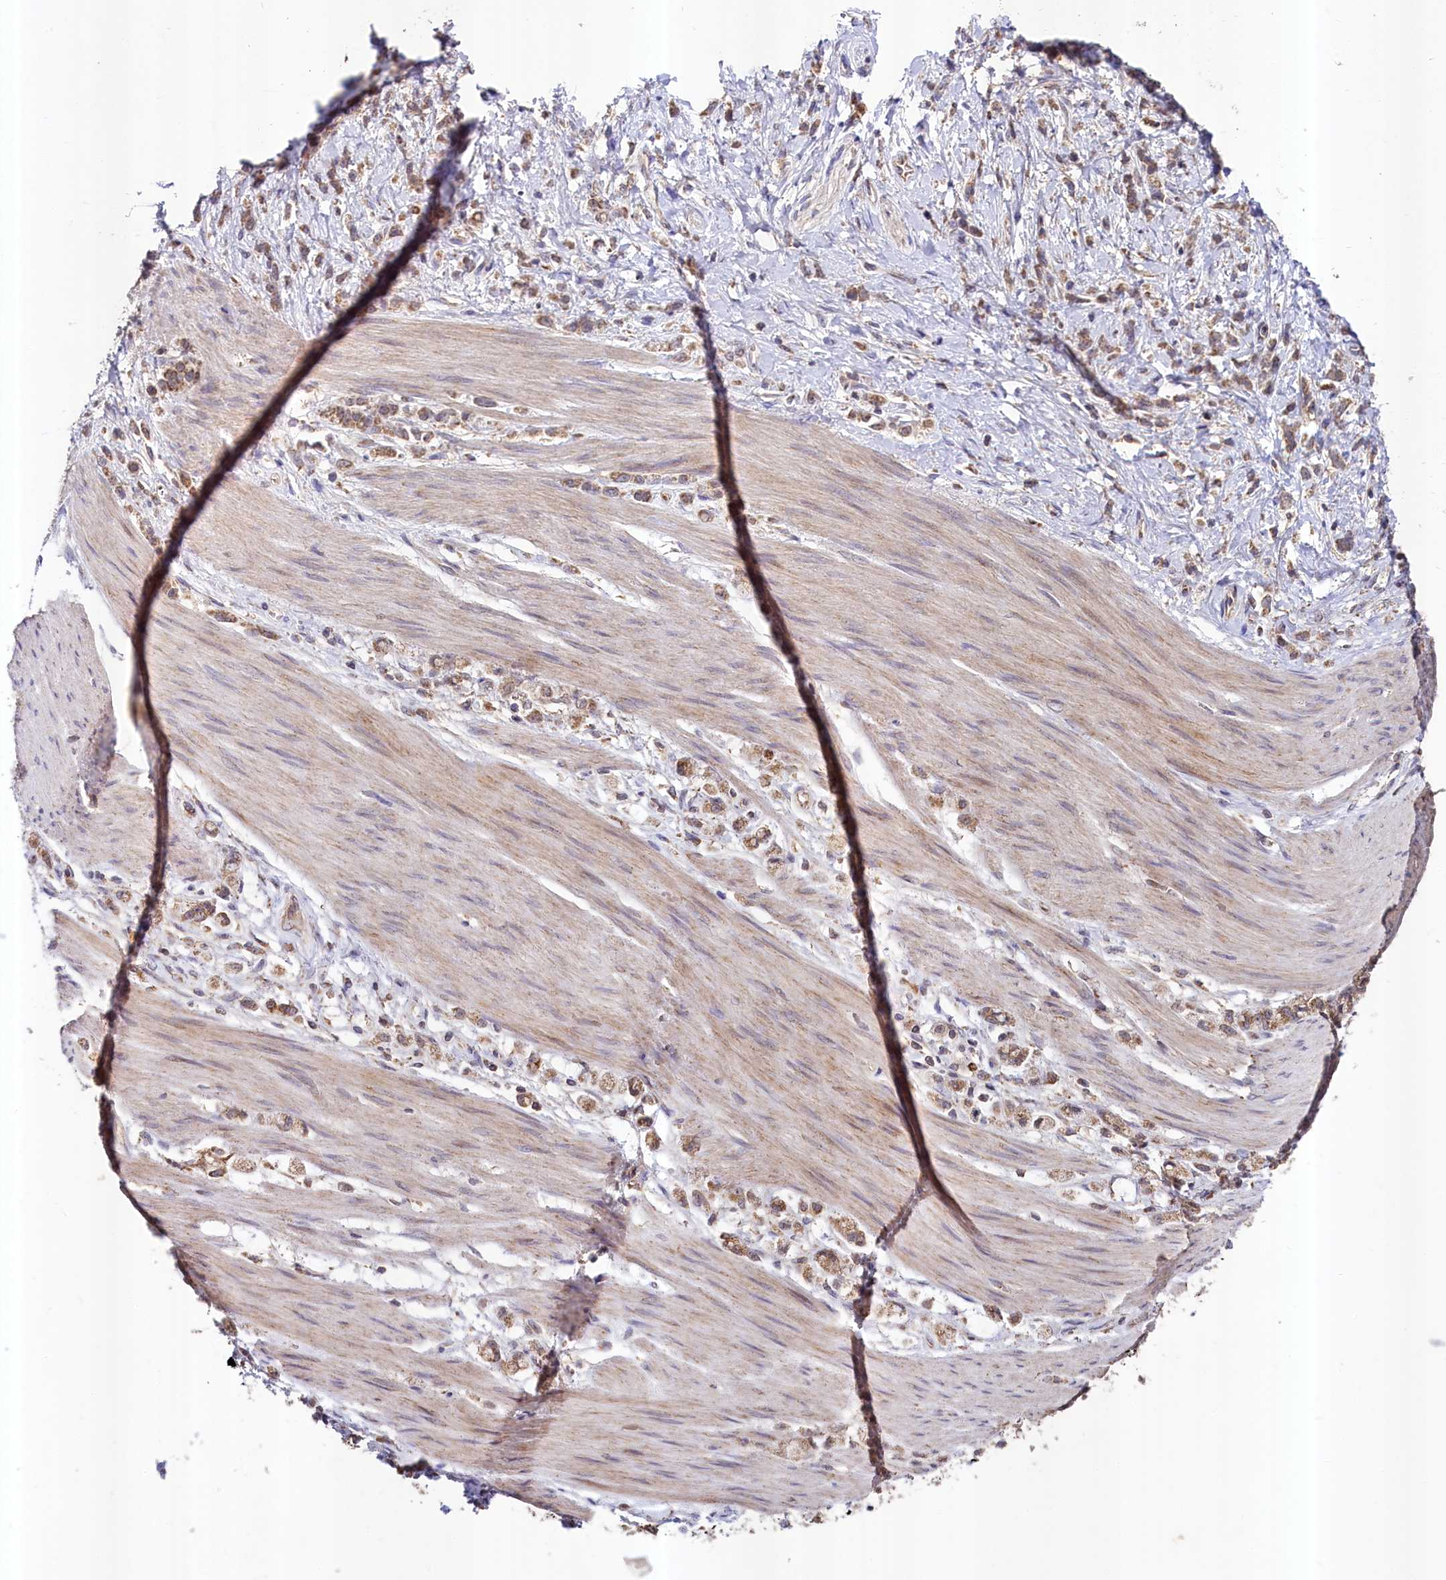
{"staining": {"intensity": "moderate", "quantity": ">75%", "location": "cytoplasmic/membranous"}, "tissue": "stomach cancer", "cell_type": "Tumor cells", "image_type": "cancer", "snomed": [{"axis": "morphology", "description": "Adenocarcinoma, NOS"}, {"axis": "topography", "description": "Stomach"}], "caption": "Human adenocarcinoma (stomach) stained for a protein (brown) reveals moderate cytoplasmic/membranous positive expression in approximately >75% of tumor cells.", "gene": "METTL4", "patient": {"sex": "female", "age": 60}}